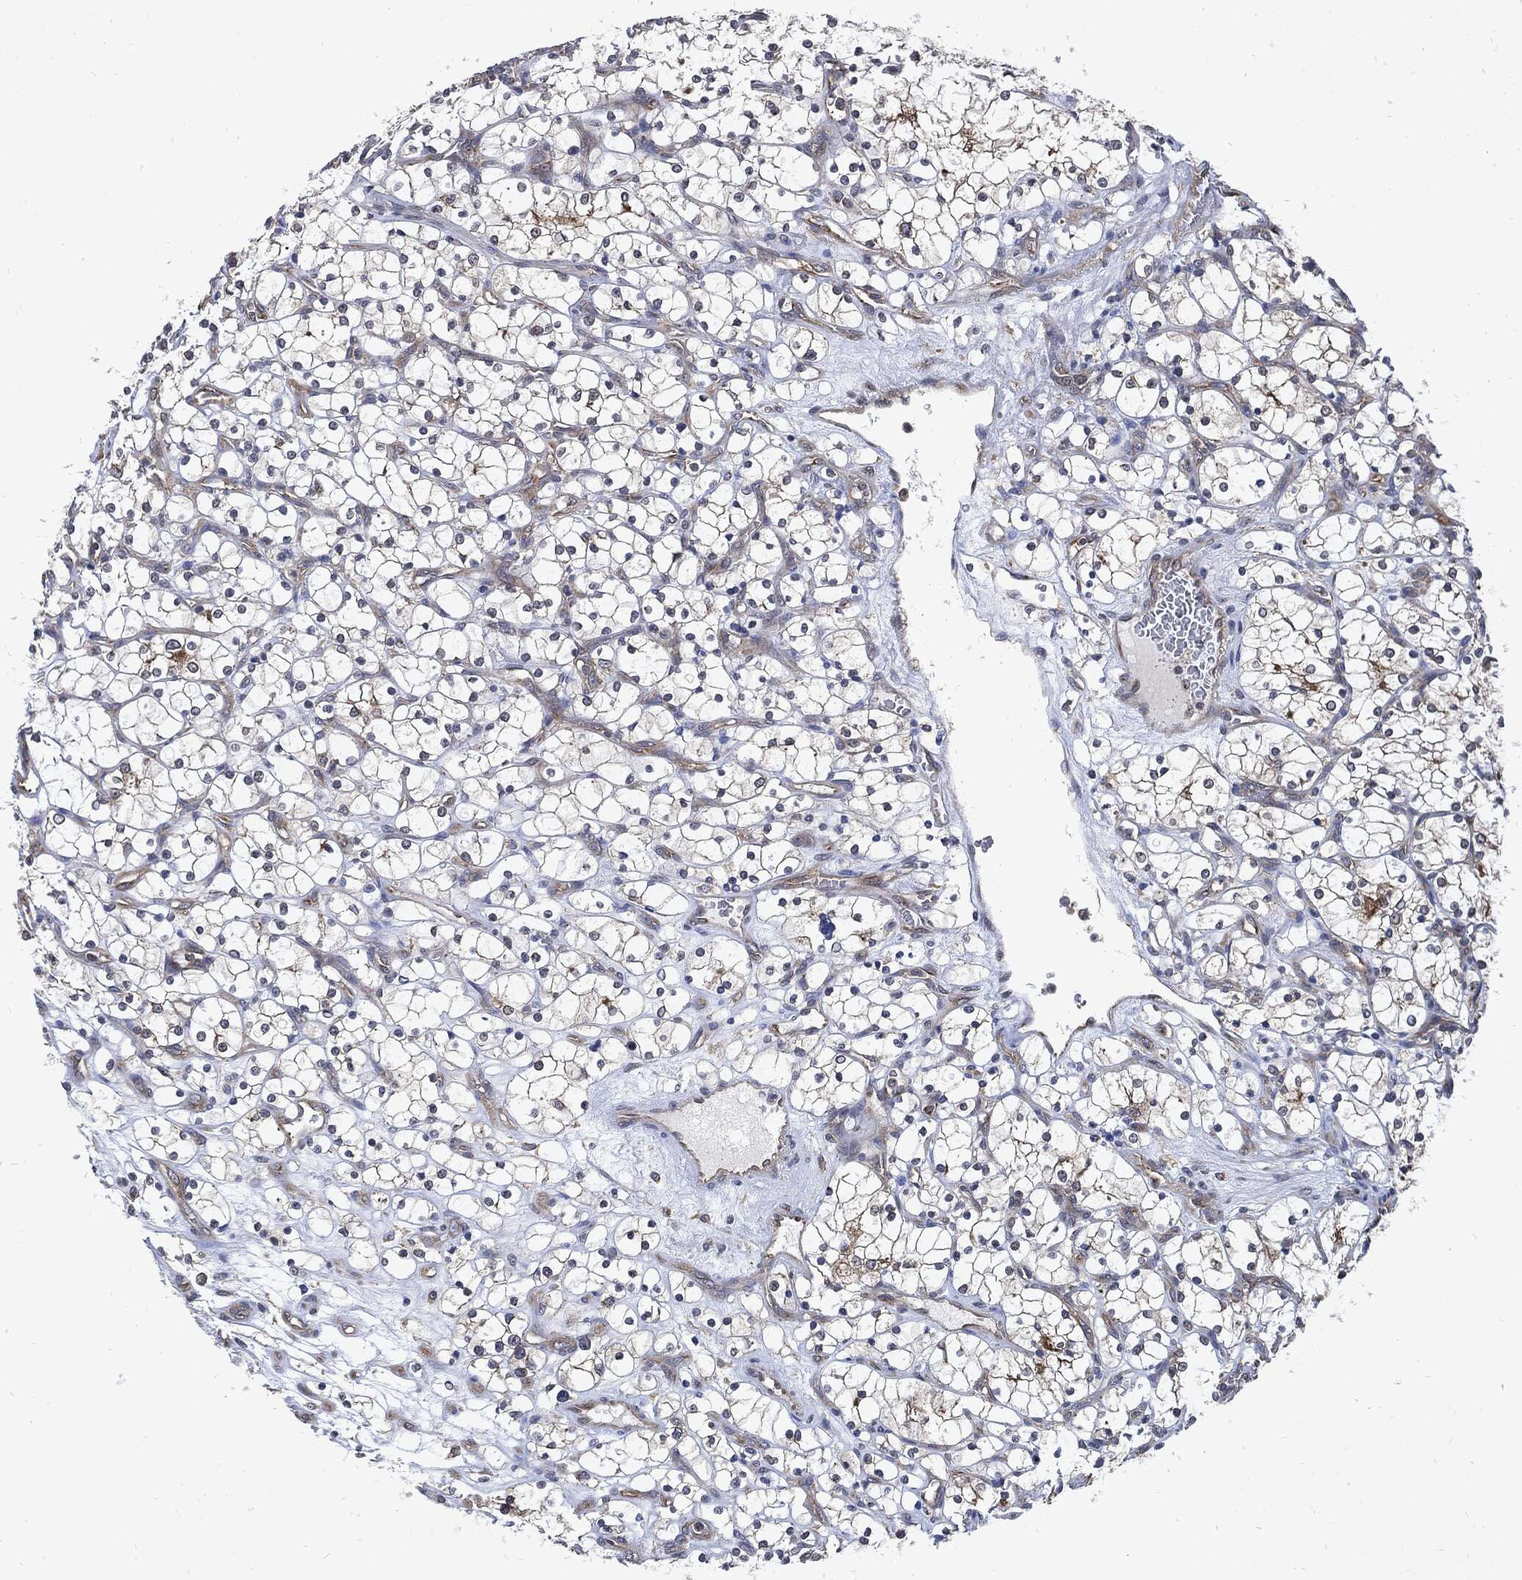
{"staining": {"intensity": "moderate", "quantity": "<25%", "location": "cytoplasmic/membranous"}, "tissue": "renal cancer", "cell_type": "Tumor cells", "image_type": "cancer", "snomed": [{"axis": "morphology", "description": "Adenocarcinoma, NOS"}, {"axis": "topography", "description": "Kidney"}], "caption": "IHC image of renal adenocarcinoma stained for a protein (brown), which reveals low levels of moderate cytoplasmic/membranous positivity in approximately <25% of tumor cells.", "gene": "DCTN1", "patient": {"sex": "female", "age": 69}}